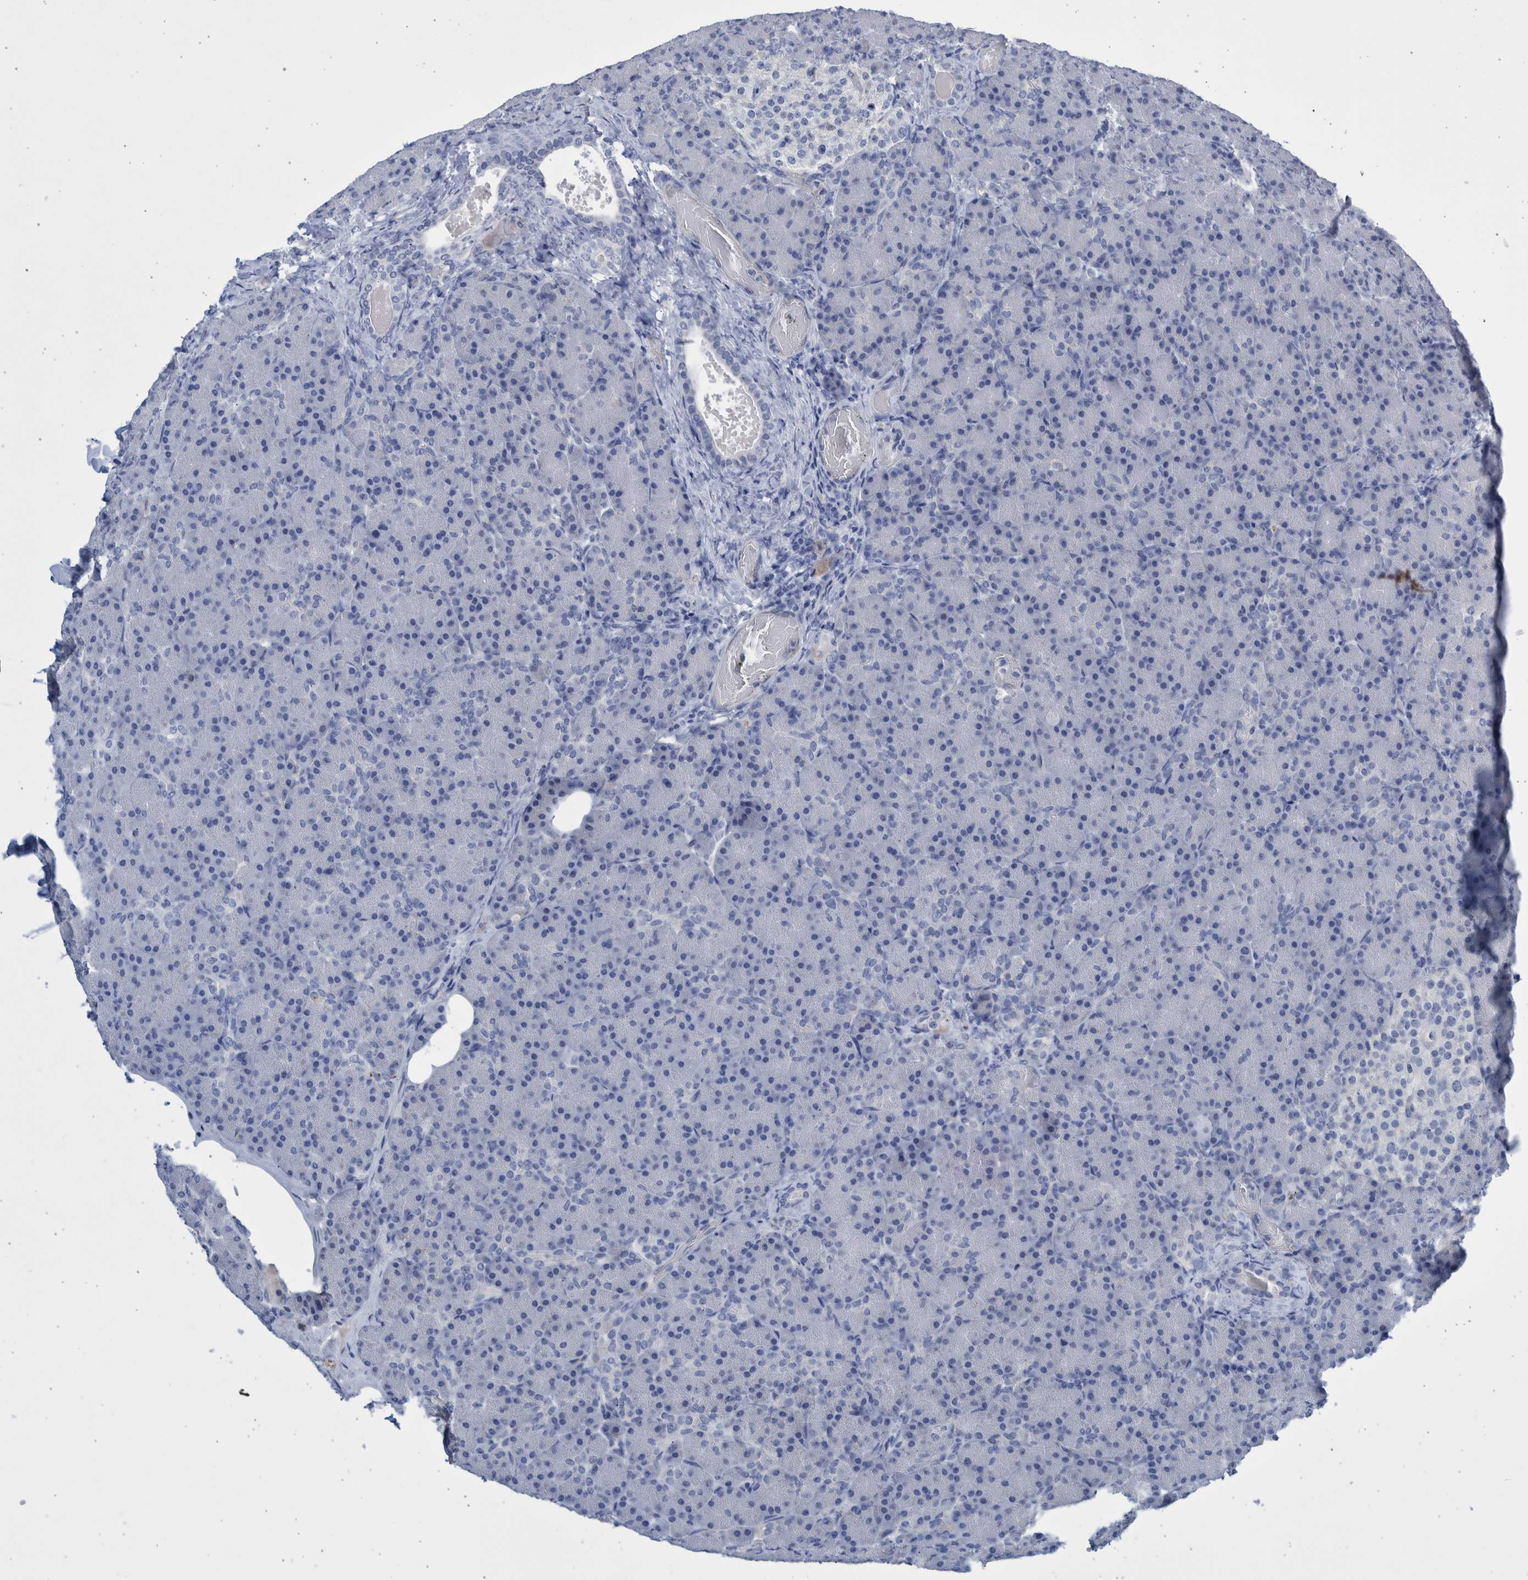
{"staining": {"intensity": "negative", "quantity": "none", "location": "none"}, "tissue": "pancreas", "cell_type": "Exocrine glandular cells", "image_type": "normal", "snomed": [{"axis": "morphology", "description": "Normal tissue, NOS"}, {"axis": "topography", "description": "Pancreas"}], "caption": "This is an immunohistochemistry histopathology image of normal human pancreas. There is no staining in exocrine glandular cells.", "gene": "SLC34A3", "patient": {"sex": "female", "age": 43}}